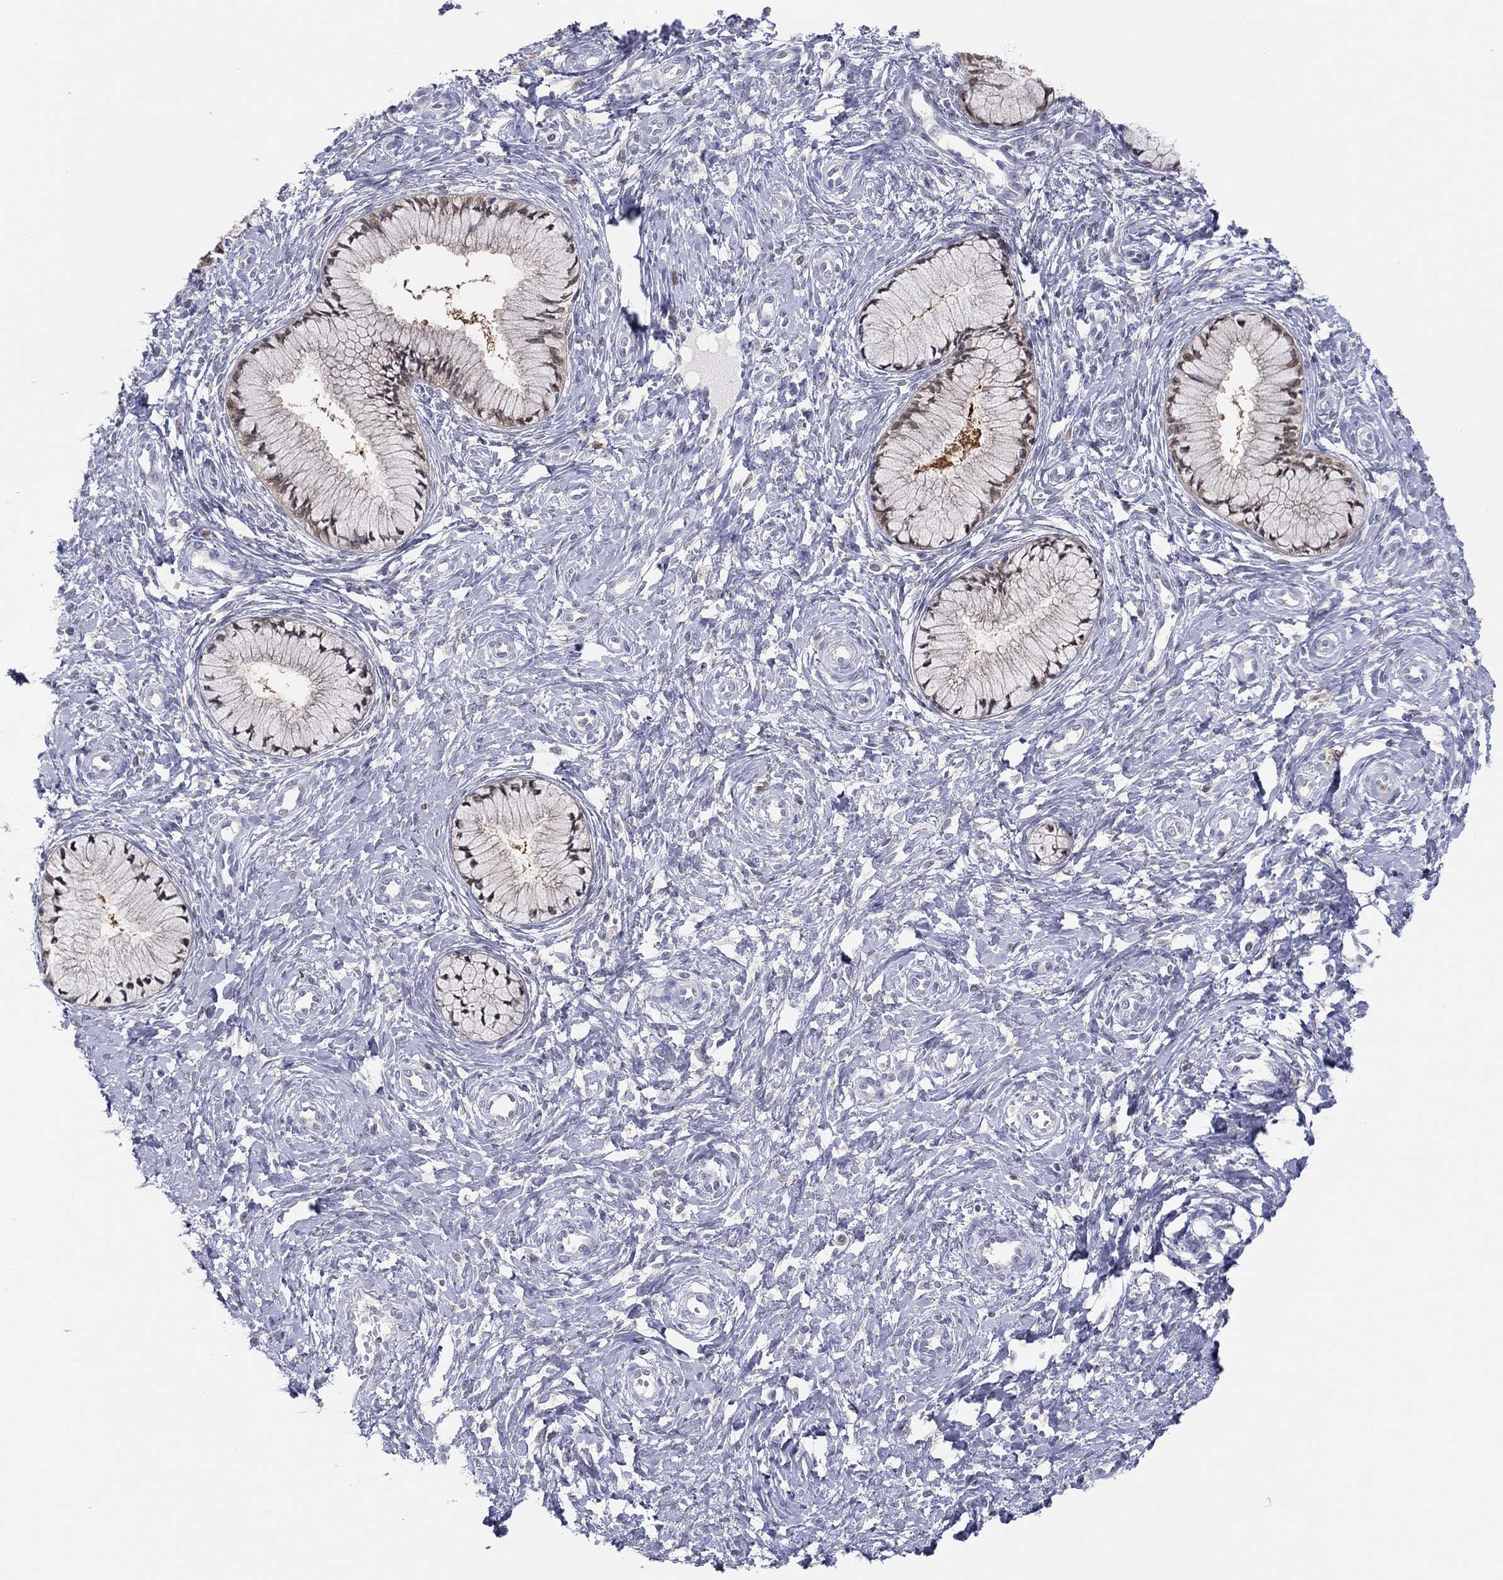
{"staining": {"intensity": "negative", "quantity": "none", "location": "none"}, "tissue": "cervix", "cell_type": "Glandular cells", "image_type": "normal", "snomed": [{"axis": "morphology", "description": "Normal tissue, NOS"}, {"axis": "topography", "description": "Cervix"}], "caption": "Glandular cells are negative for protein expression in normal human cervix. (DAB (3,3'-diaminobenzidine) immunohistochemistry (IHC) visualized using brightfield microscopy, high magnification).", "gene": "PDXK", "patient": {"sex": "female", "age": 37}}